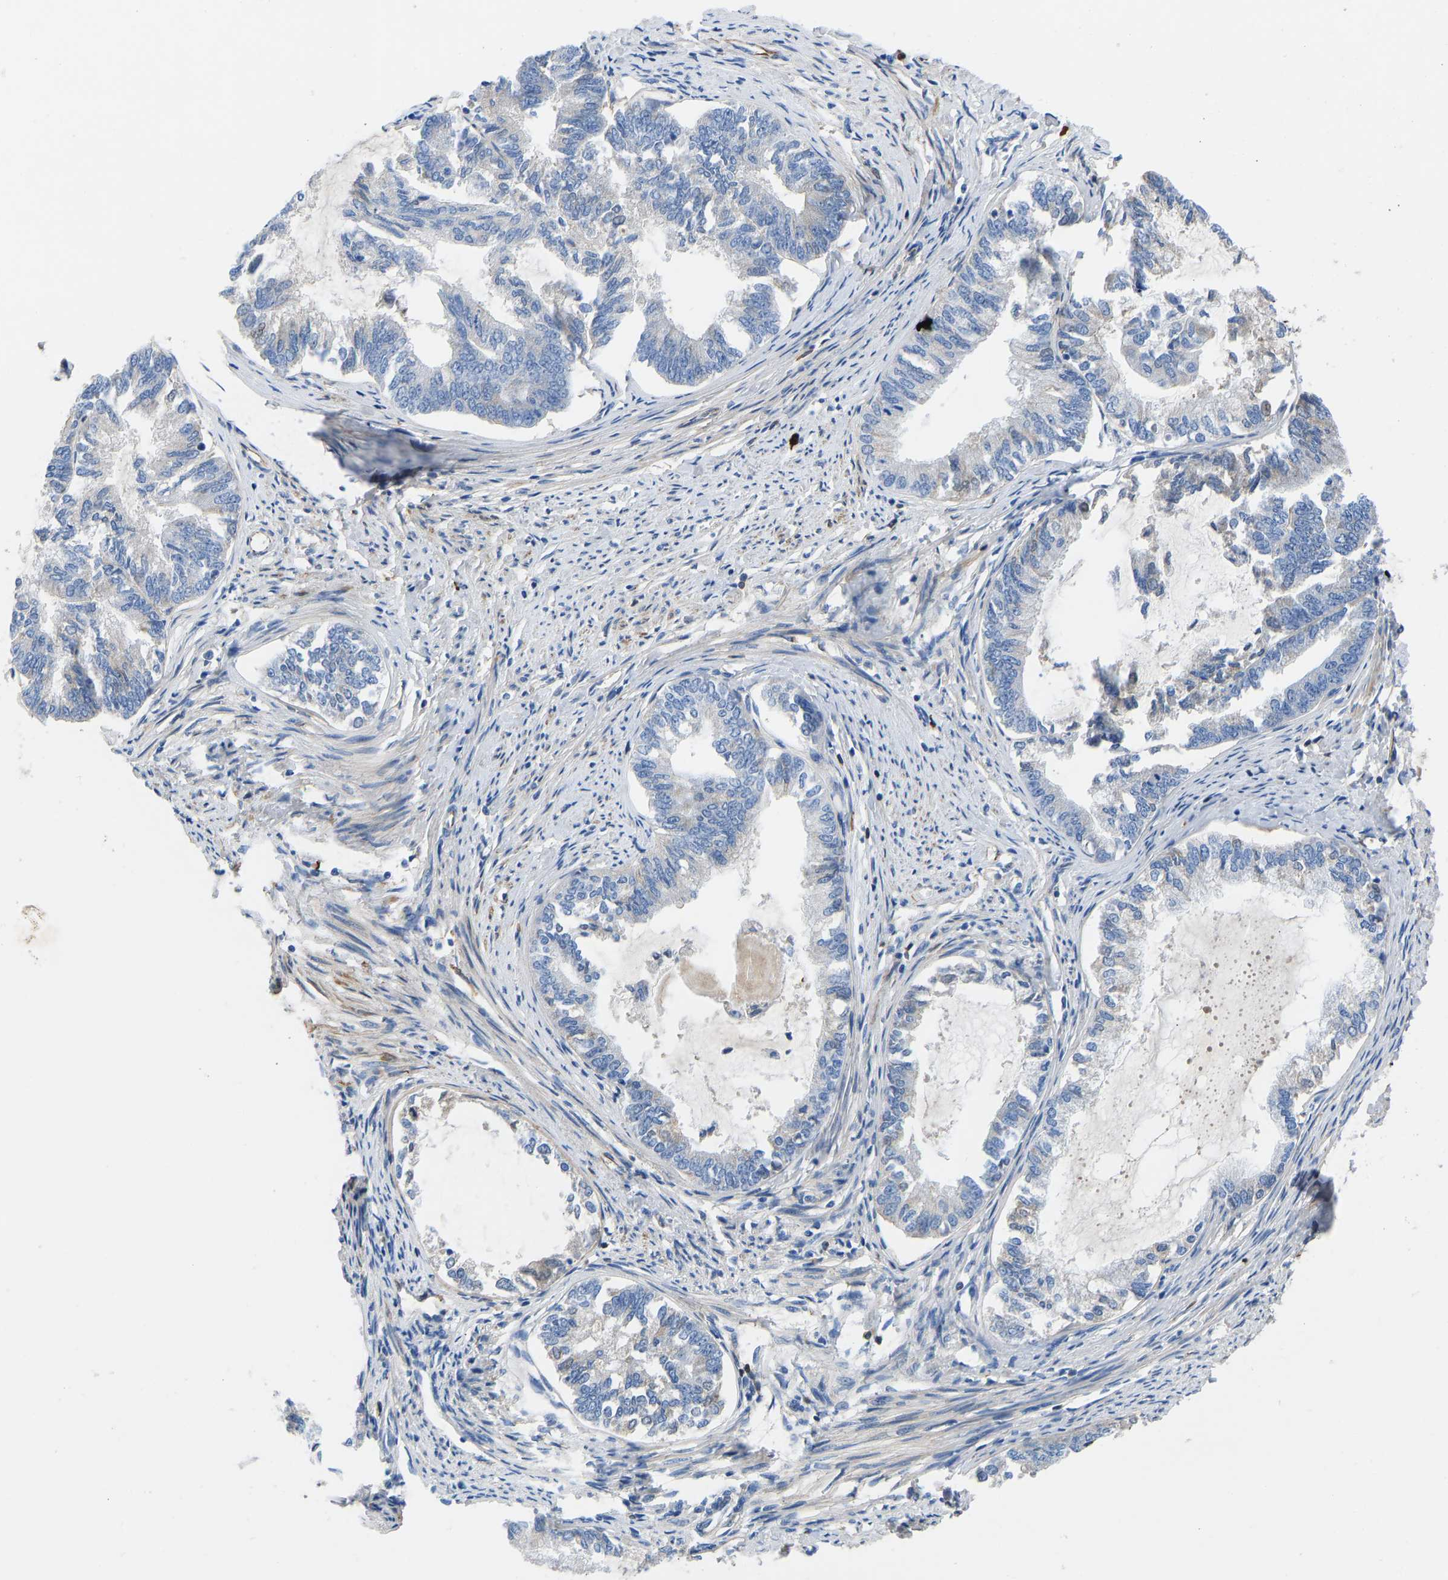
{"staining": {"intensity": "negative", "quantity": "none", "location": "none"}, "tissue": "endometrial cancer", "cell_type": "Tumor cells", "image_type": "cancer", "snomed": [{"axis": "morphology", "description": "Adenocarcinoma, NOS"}, {"axis": "topography", "description": "Endometrium"}], "caption": "DAB immunohistochemical staining of human endometrial cancer exhibits no significant expression in tumor cells.", "gene": "HSPG2", "patient": {"sex": "female", "age": 86}}